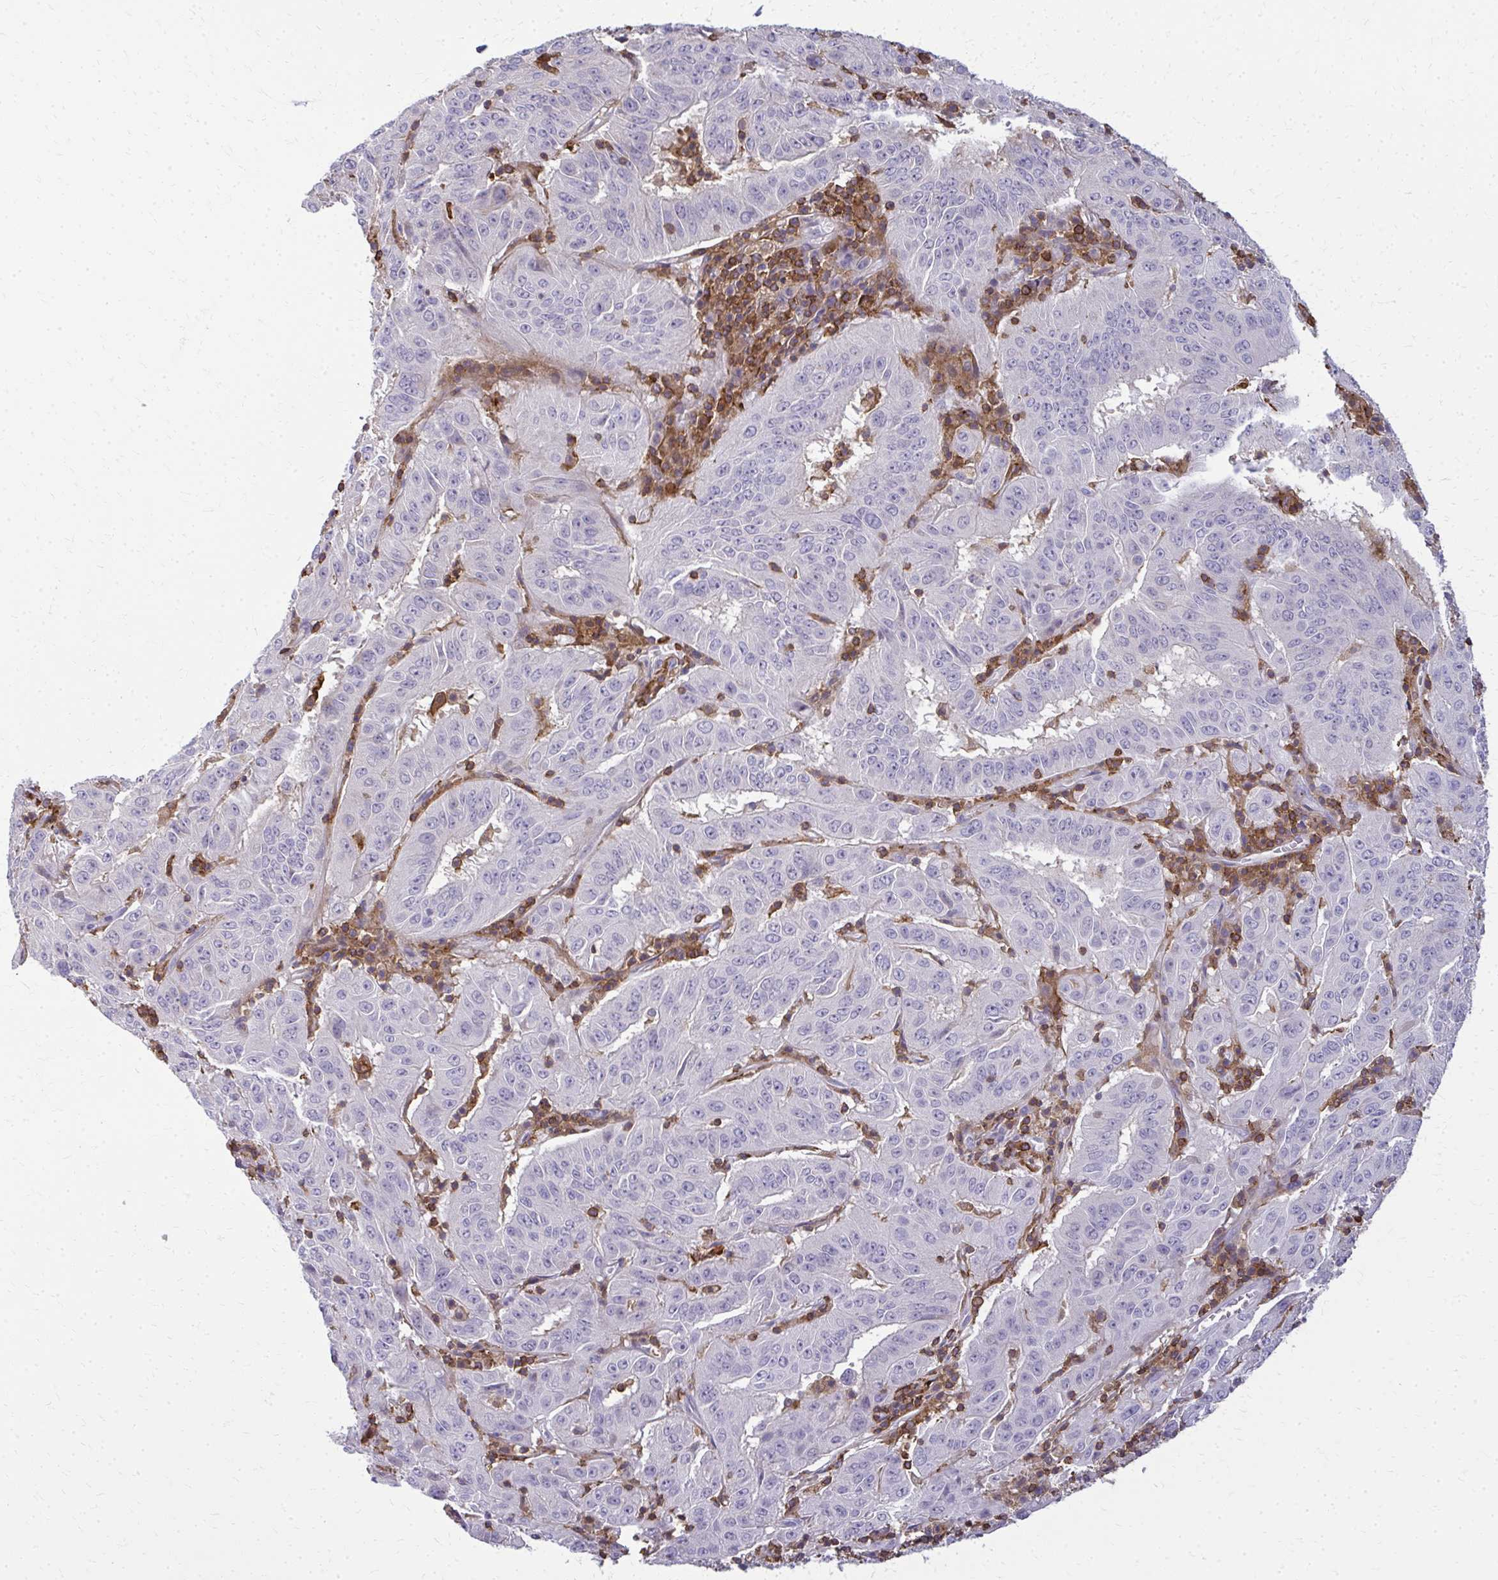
{"staining": {"intensity": "negative", "quantity": "none", "location": "none"}, "tissue": "pancreatic cancer", "cell_type": "Tumor cells", "image_type": "cancer", "snomed": [{"axis": "morphology", "description": "Adenocarcinoma, NOS"}, {"axis": "topography", "description": "Pancreas"}], "caption": "IHC of human pancreatic adenocarcinoma demonstrates no expression in tumor cells.", "gene": "AP5M1", "patient": {"sex": "male", "age": 63}}